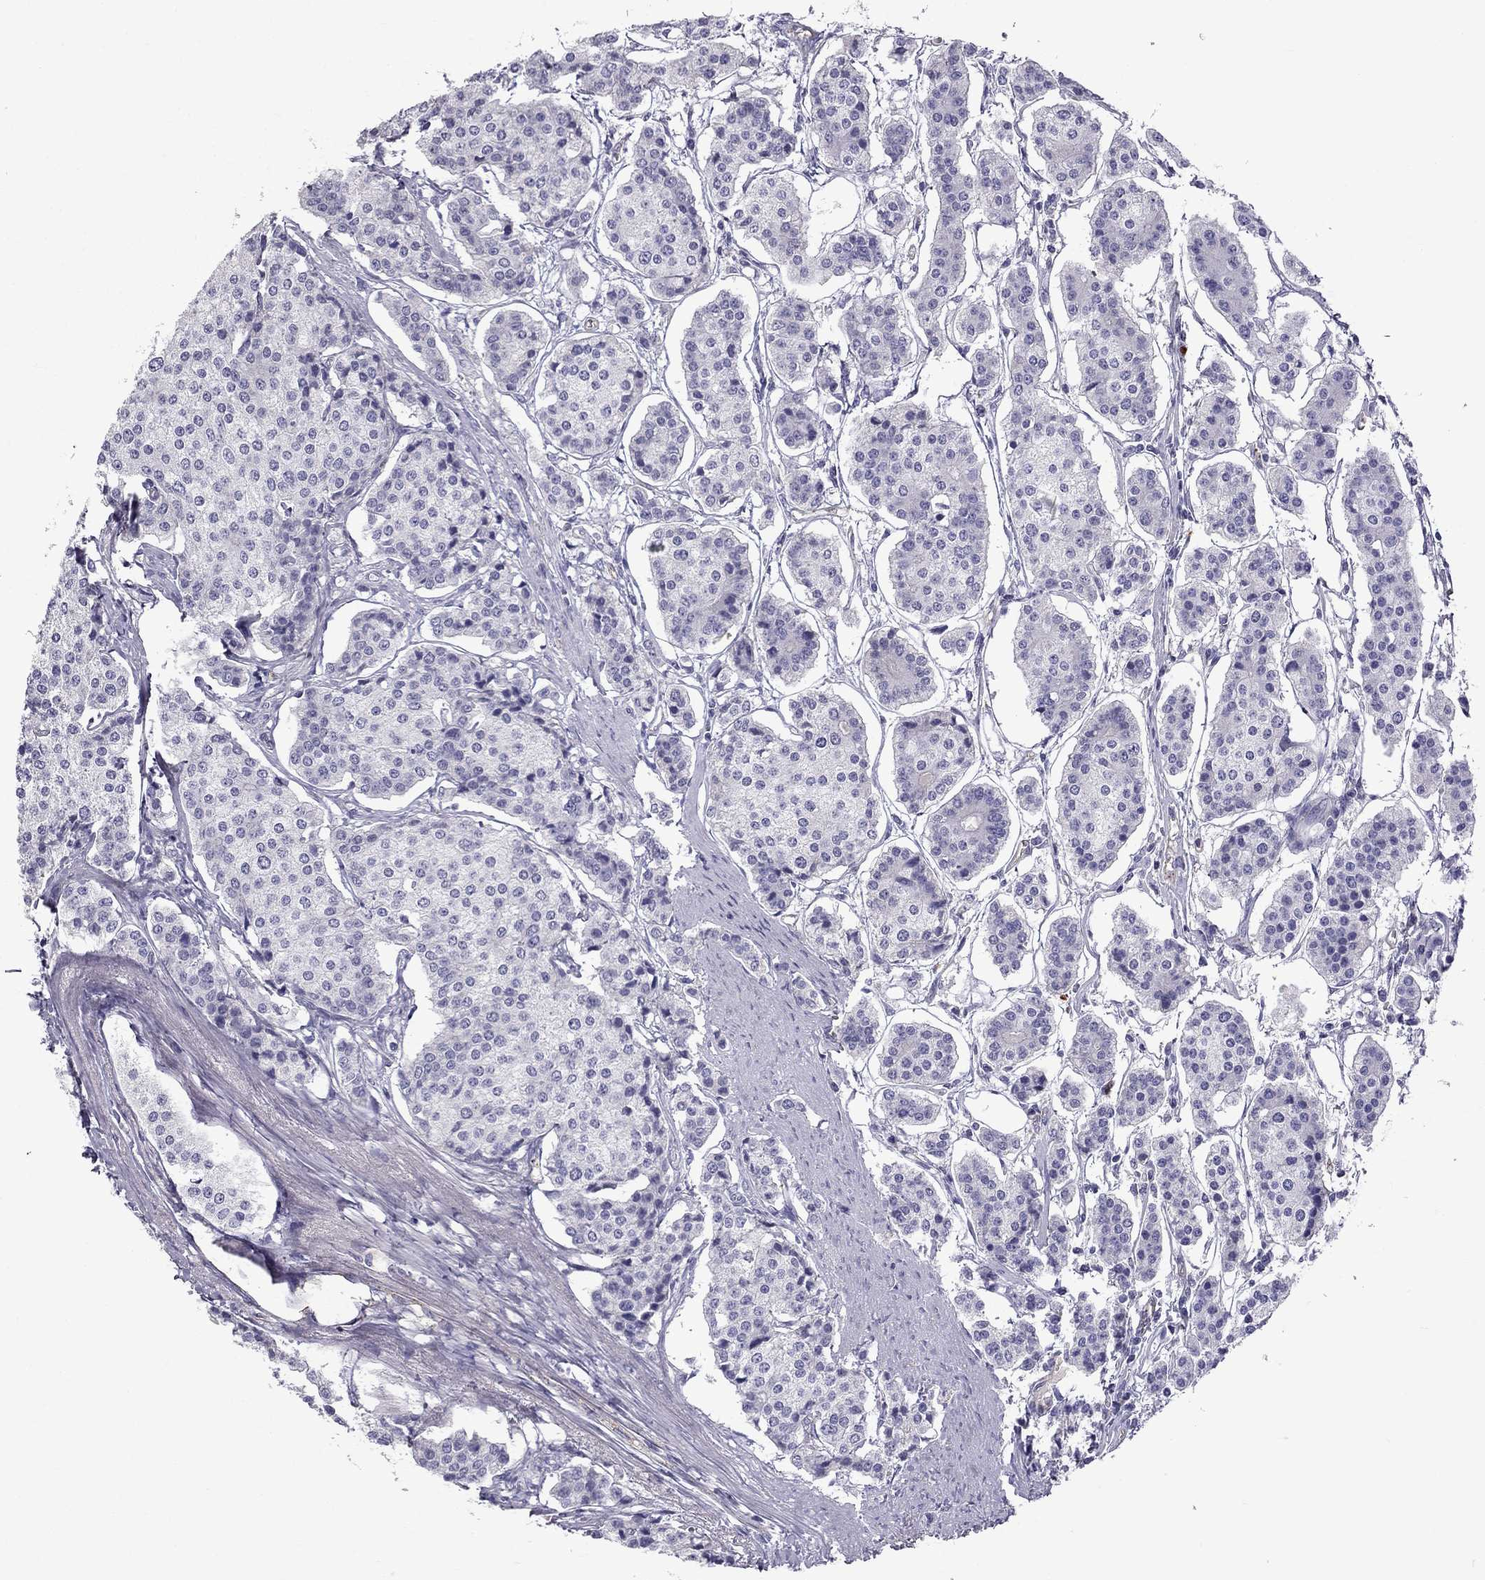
{"staining": {"intensity": "negative", "quantity": "none", "location": "none"}, "tissue": "carcinoid", "cell_type": "Tumor cells", "image_type": "cancer", "snomed": [{"axis": "morphology", "description": "Carcinoid, malignant, NOS"}, {"axis": "topography", "description": "Small intestine"}], "caption": "Immunohistochemistry (IHC) micrograph of neoplastic tissue: human carcinoid stained with DAB (3,3'-diaminobenzidine) exhibits no significant protein staining in tumor cells.", "gene": "STOML3", "patient": {"sex": "female", "age": 65}}